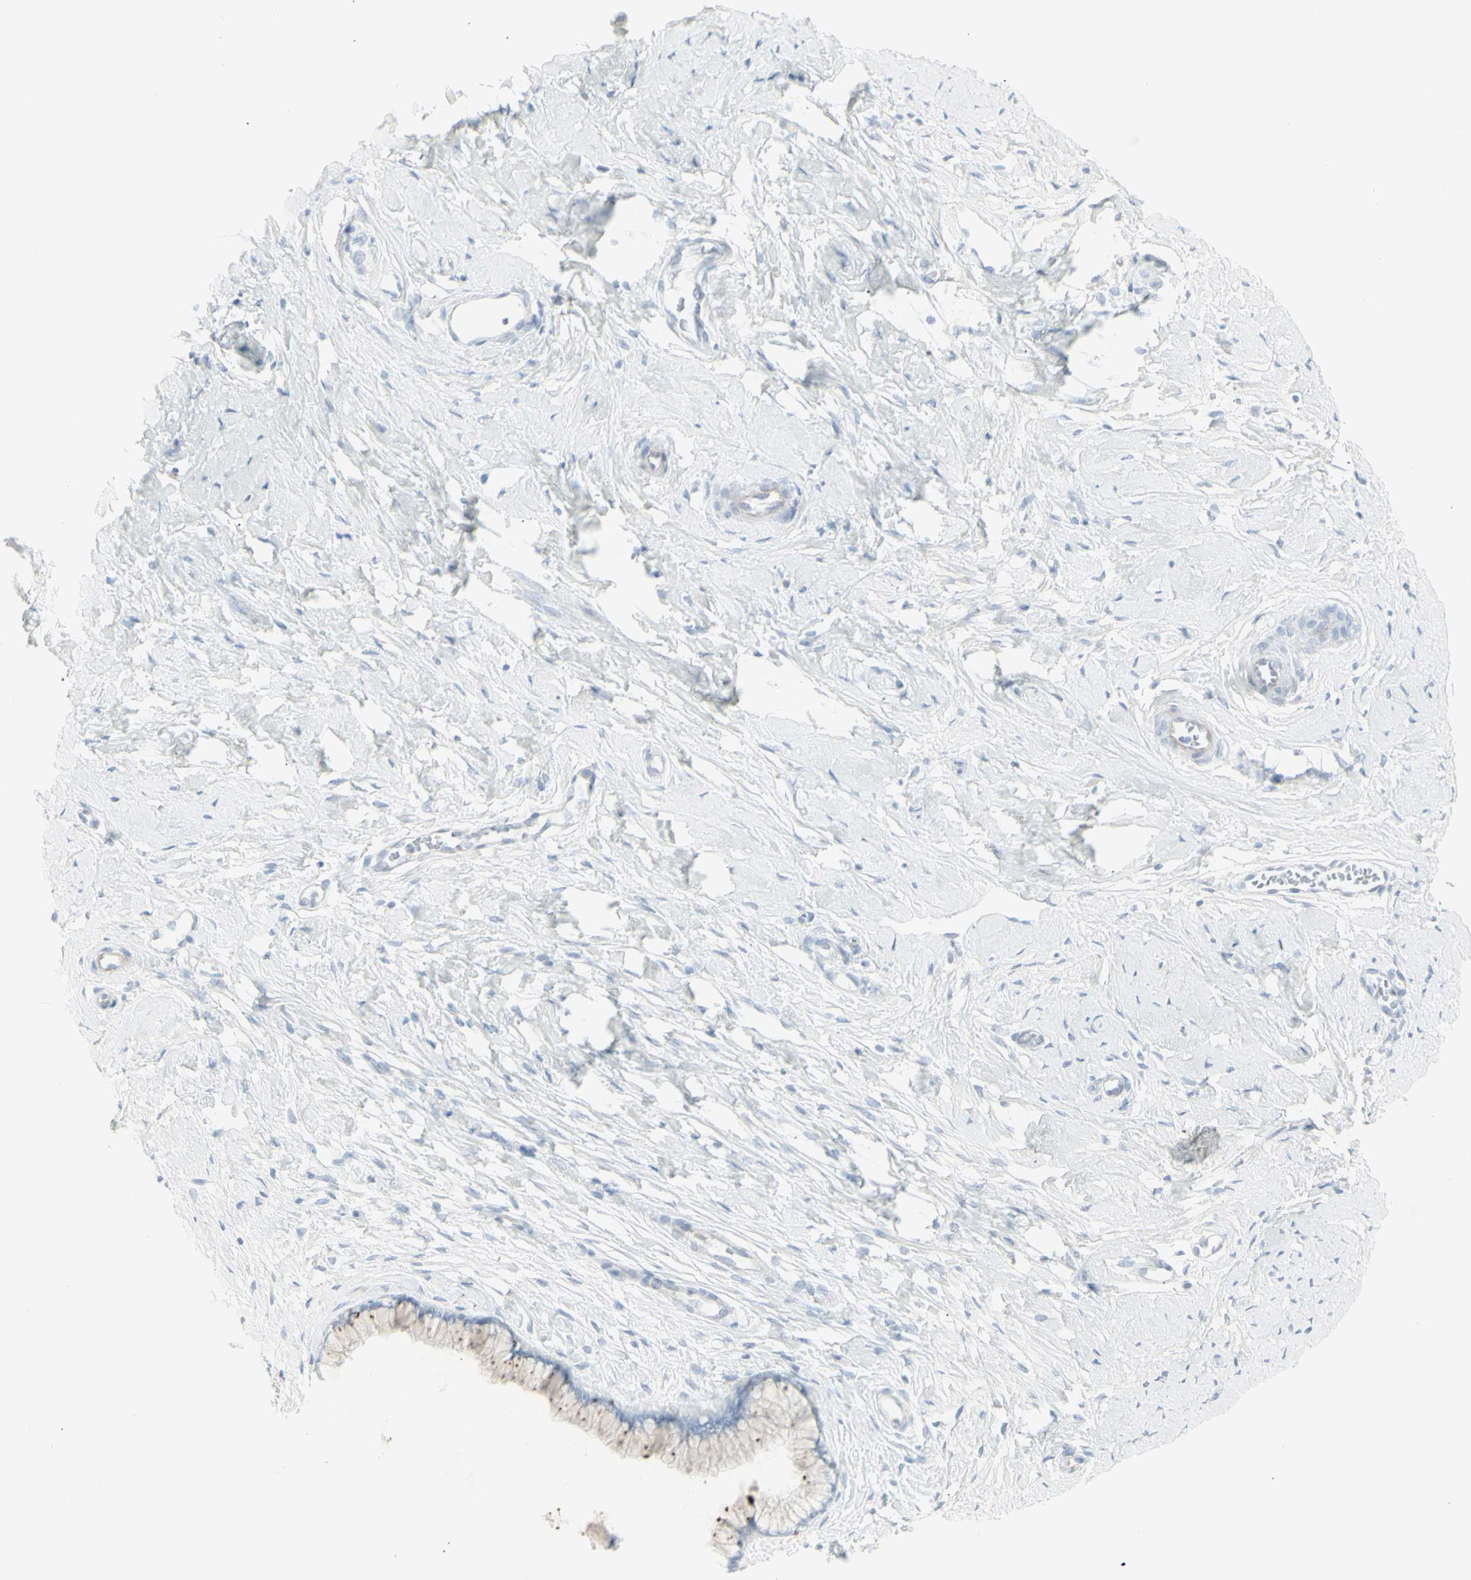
{"staining": {"intensity": "negative", "quantity": "none", "location": "none"}, "tissue": "cervix", "cell_type": "Glandular cells", "image_type": "normal", "snomed": [{"axis": "morphology", "description": "Normal tissue, NOS"}, {"axis": "topography", "description": "Cervix"}], "caption": "The image exhibits no staining of glandular cells in unremarkable cervix. (DAB (3,3'-diaminobenzidine) immunohistochemistry with hematoxylin counter stain).", "gene": "YBX2", "patient": {"sex": "female", "age": 65}}